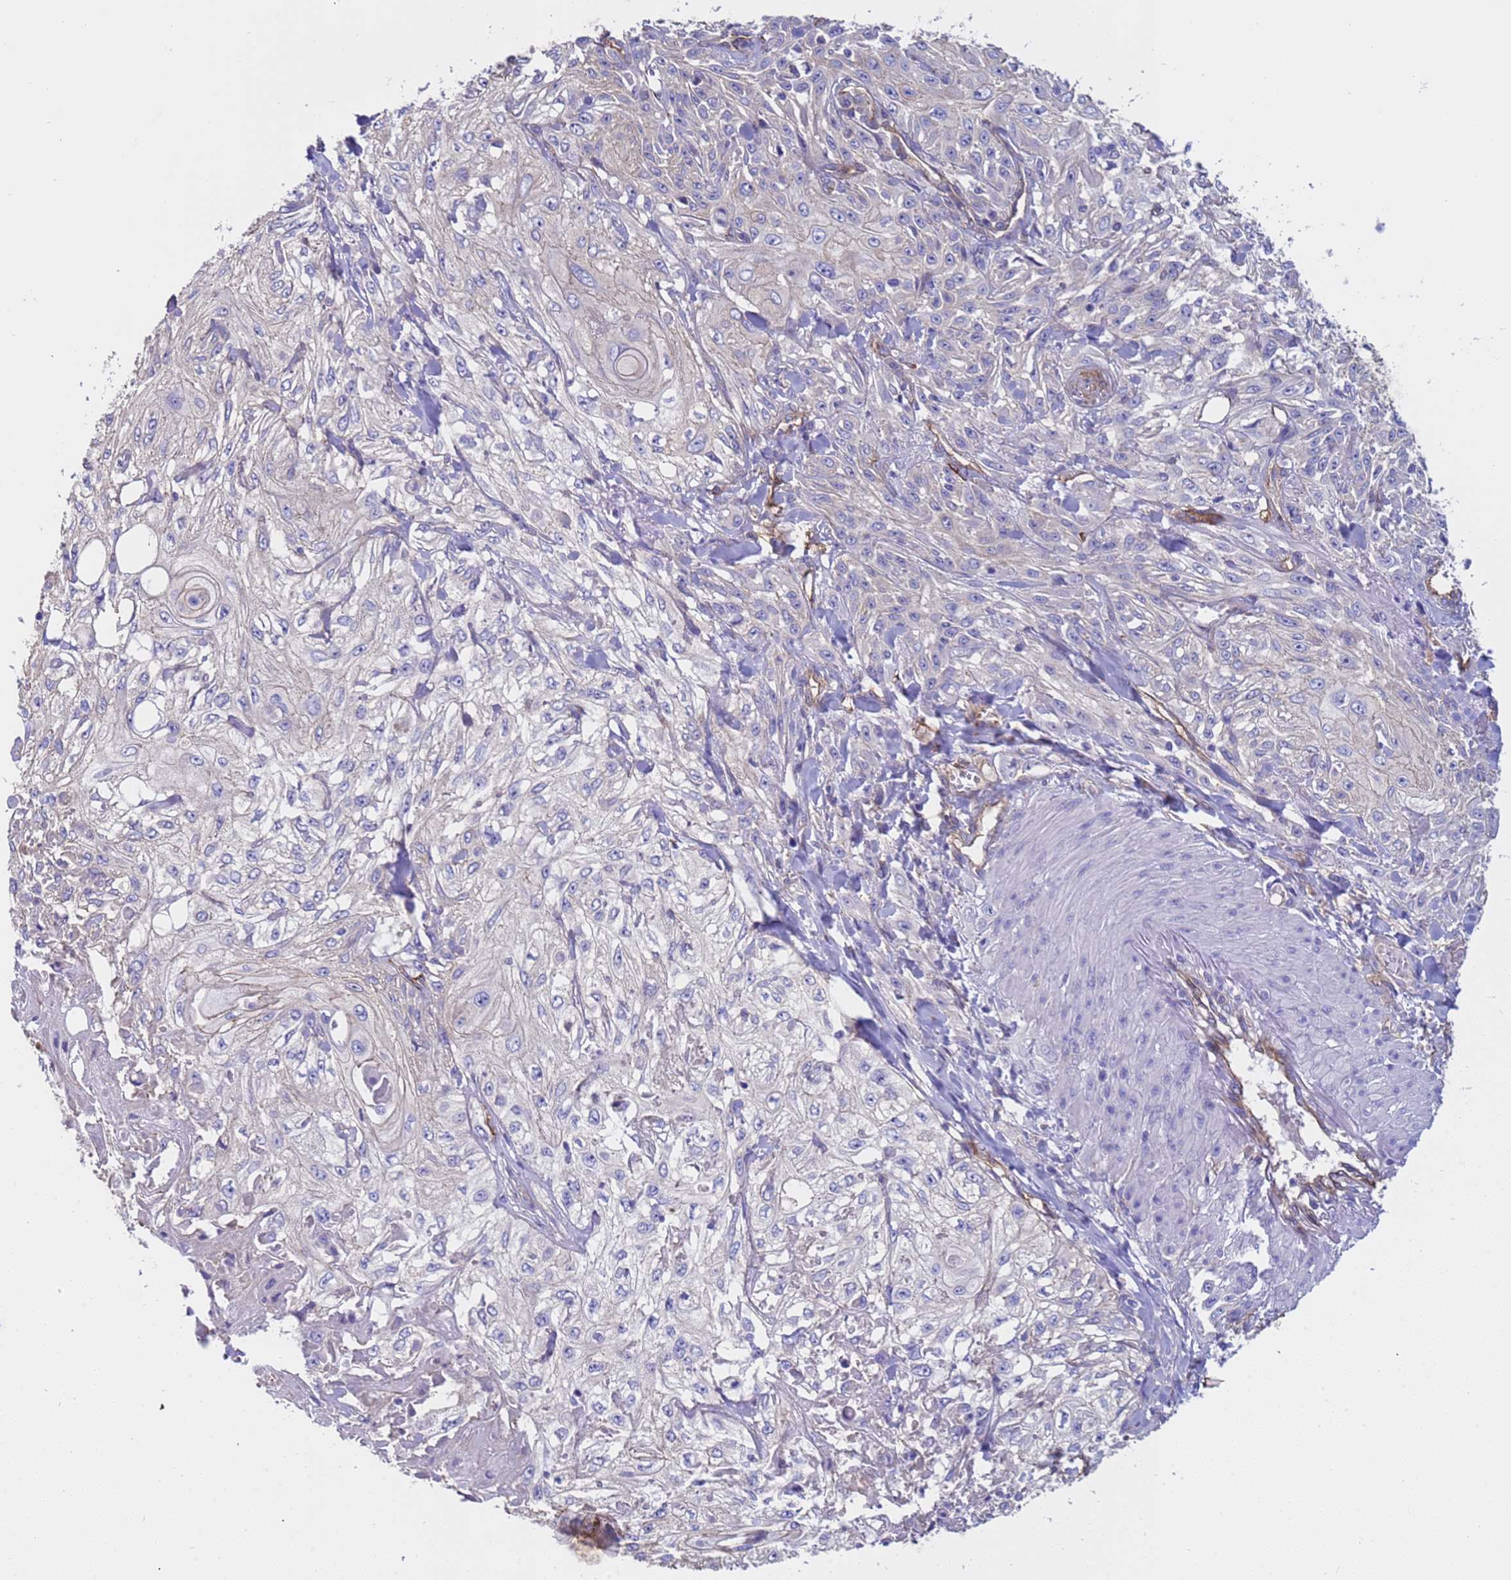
{"staining": {"intensity": "negative", "quantity": "none", "location": "none"}, "tissue": "skin cancer", "cell_type": "Tumor cells", "image_type": "cancer", "snomed": [{"axis": "morphology", "description": "Squamous cell carcinoma, NOS"}, {"axis": "morphology", "description": "Squamous cell carcinoma, metastatic, NOS"}, {"axis": "topography", "description": "Skin"}, {"axis": "topography", "description": "Lymph node"}], "caption": "Skin cancer (metastatic squamous cell carcinoma) was stained to show a protein in brown. There is no significant expression in tumor cells.", "gene": "ZNF248", "patient": {"sex": "male", "age": 75}}